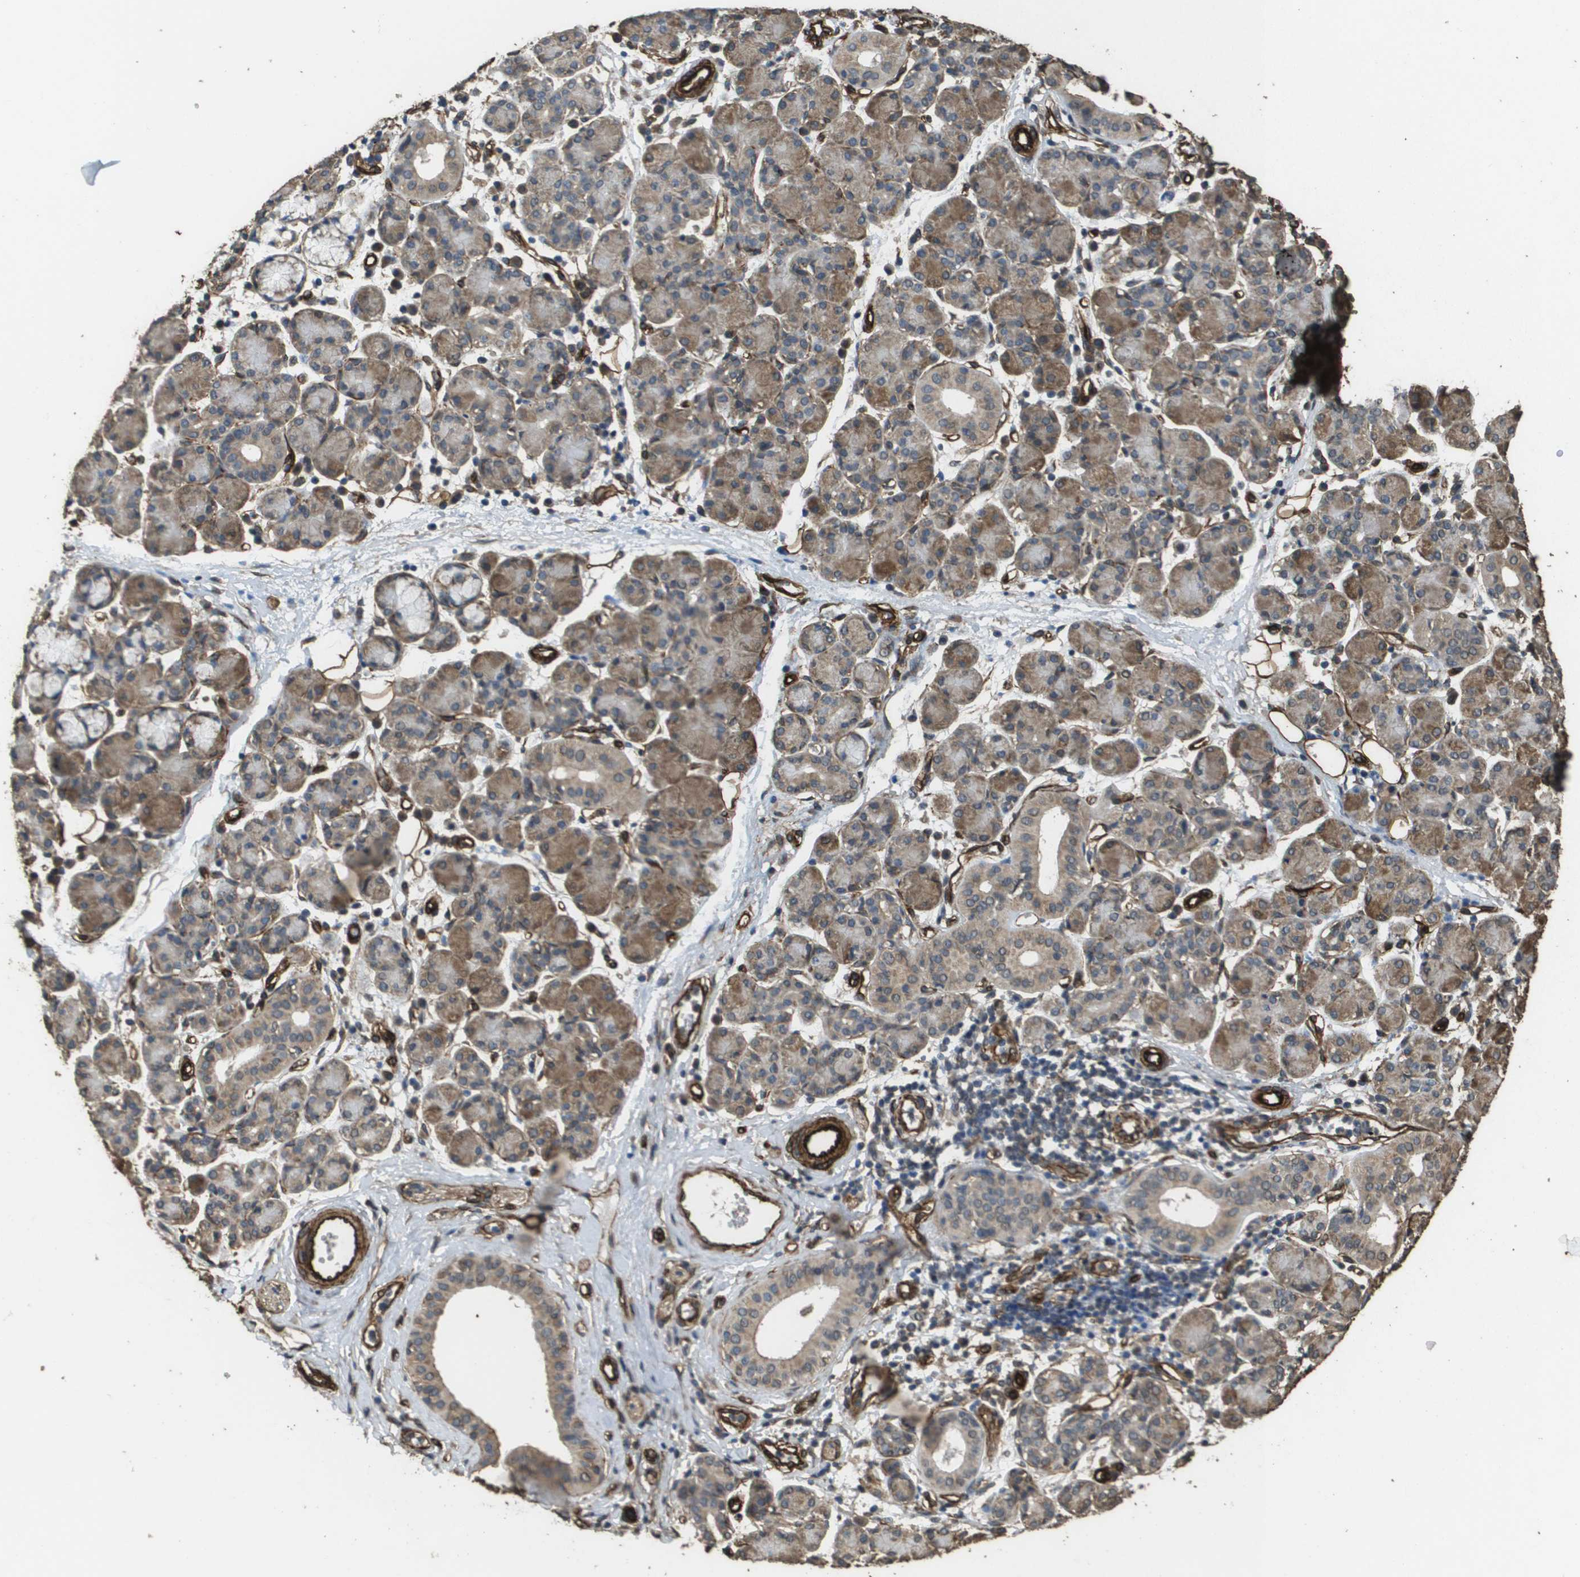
{"staining": {"intensity": "moderate", "quantity": ">75%", "location": "cytoplasmic/membranous"}, "tissue": "salivary gland", "cell_type": "Glandular cells", "image_type": "normal", "snomed": [{"axis": "morphology", "description": "Normal tissue, NOS"}, {"axis": "morphology", "description": "Inflammation, NOS"}, {"axis": "topography", "description": "Lymph node"}, {"axis": "topography", "description": "Salivary gland"}], "caption": "Immunohistochemistry (IHC) (DAB (3,3'-diaminobenzidine)) staining of unremarkable human salivary gland shows moderate cytoplasmic/membranous protein positivity in about >75% of glandular cells. Using DAB (brown) and hematoxylin (blue) stains, captured at high magnification using brightfield microscopy.", "gene": "AAMP", "patient": {"sex": "male", "age": 3}}